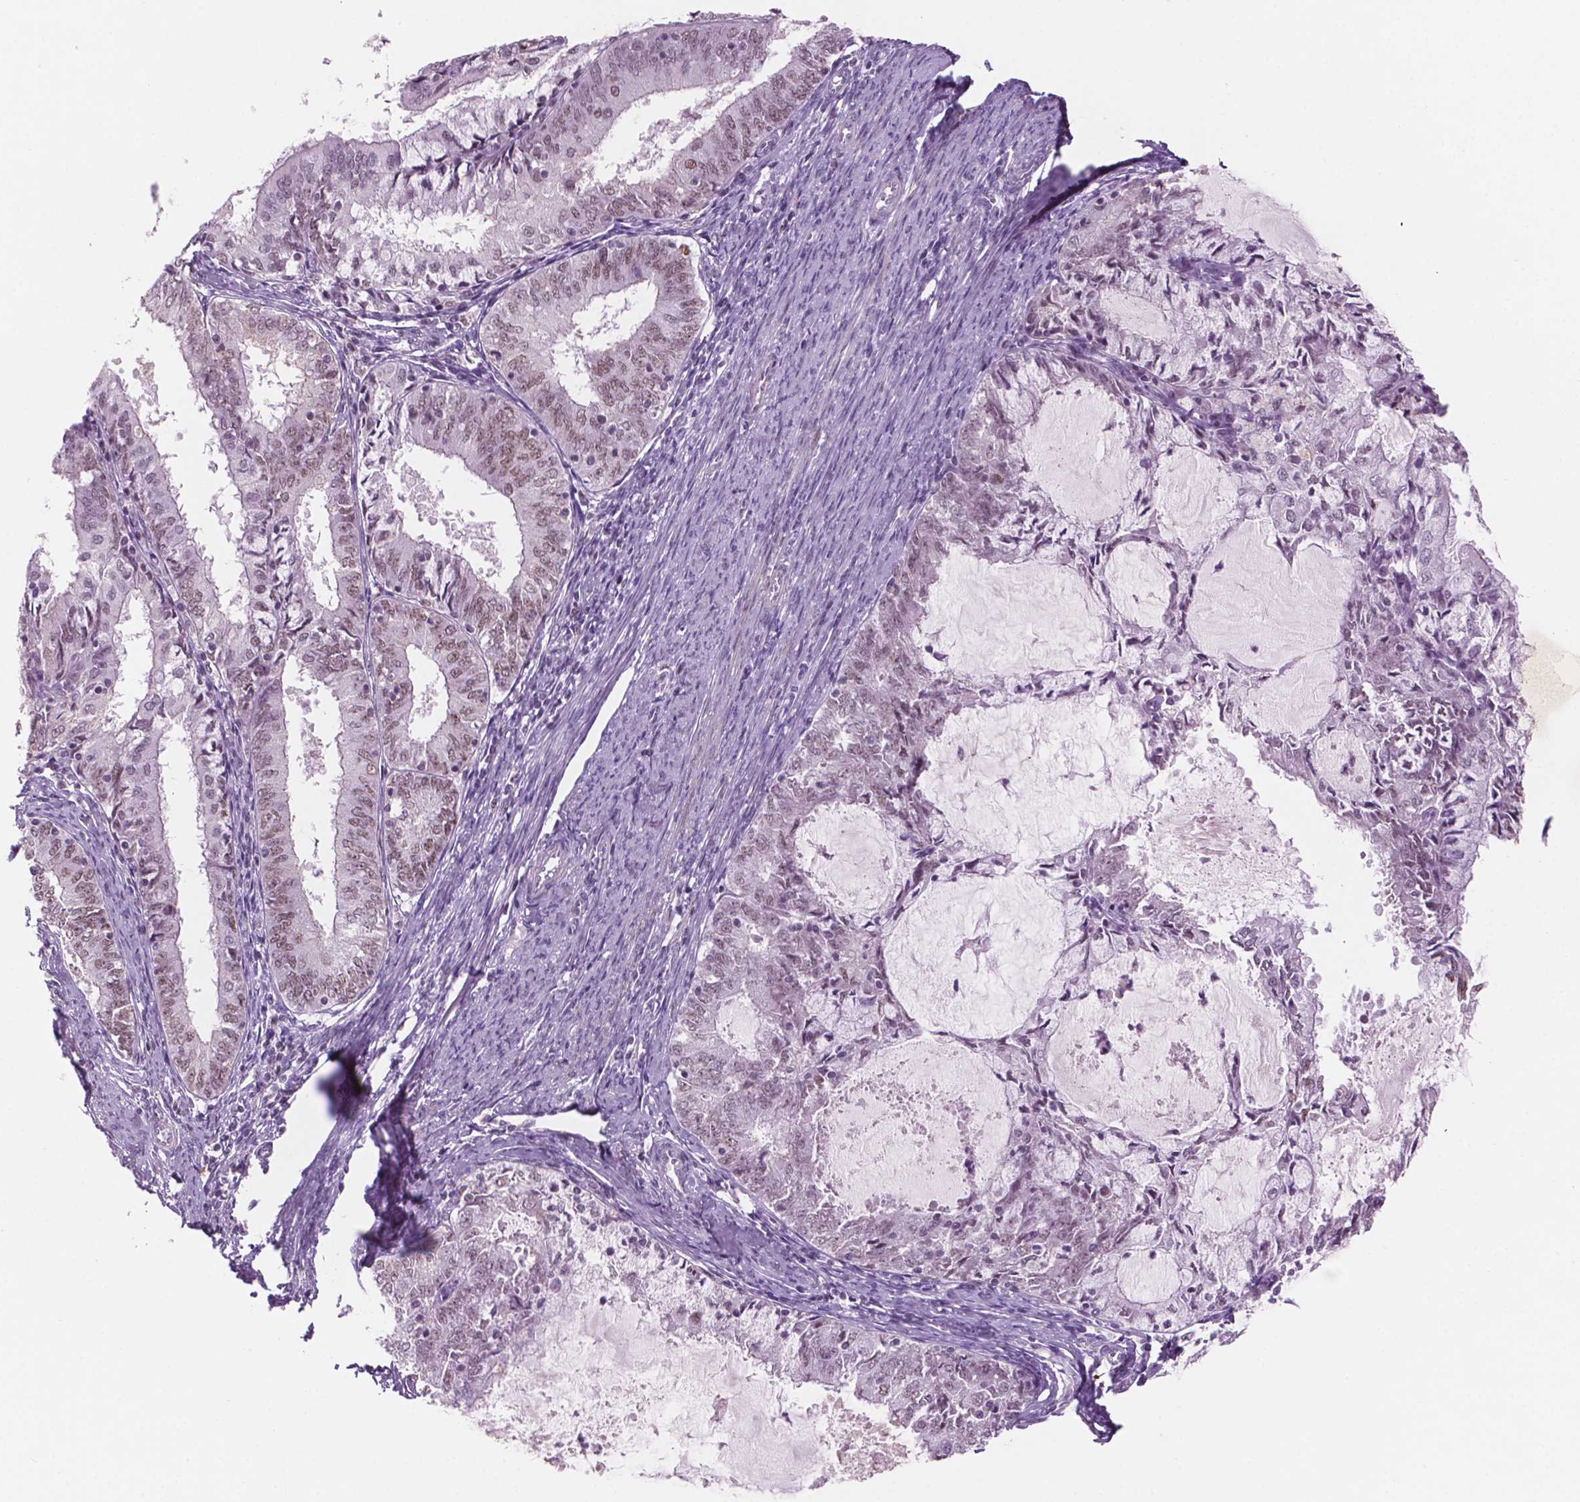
{"staining": {"intensity": "weak", "quantity": ">75%", "location": "nuclear"}, "tissue": "endometrial cancer", "cell_type": "Tumor cells", "image_type": "cancer", "snomed": [{"axis": "morphology", "description": "Adenocarcinoma, NOS"}, {"axis": "topography", "description": "Endometrium"}], "caption": "Adenocarcinoma (endometrial) stained with DAB (3,3'-diaminobenzidine) IHC displays low levels of weak nuclear positivity in about >75% of tumor cells.", "gene": "CTR9", "patient": {"sex": "female", "age": 57}}